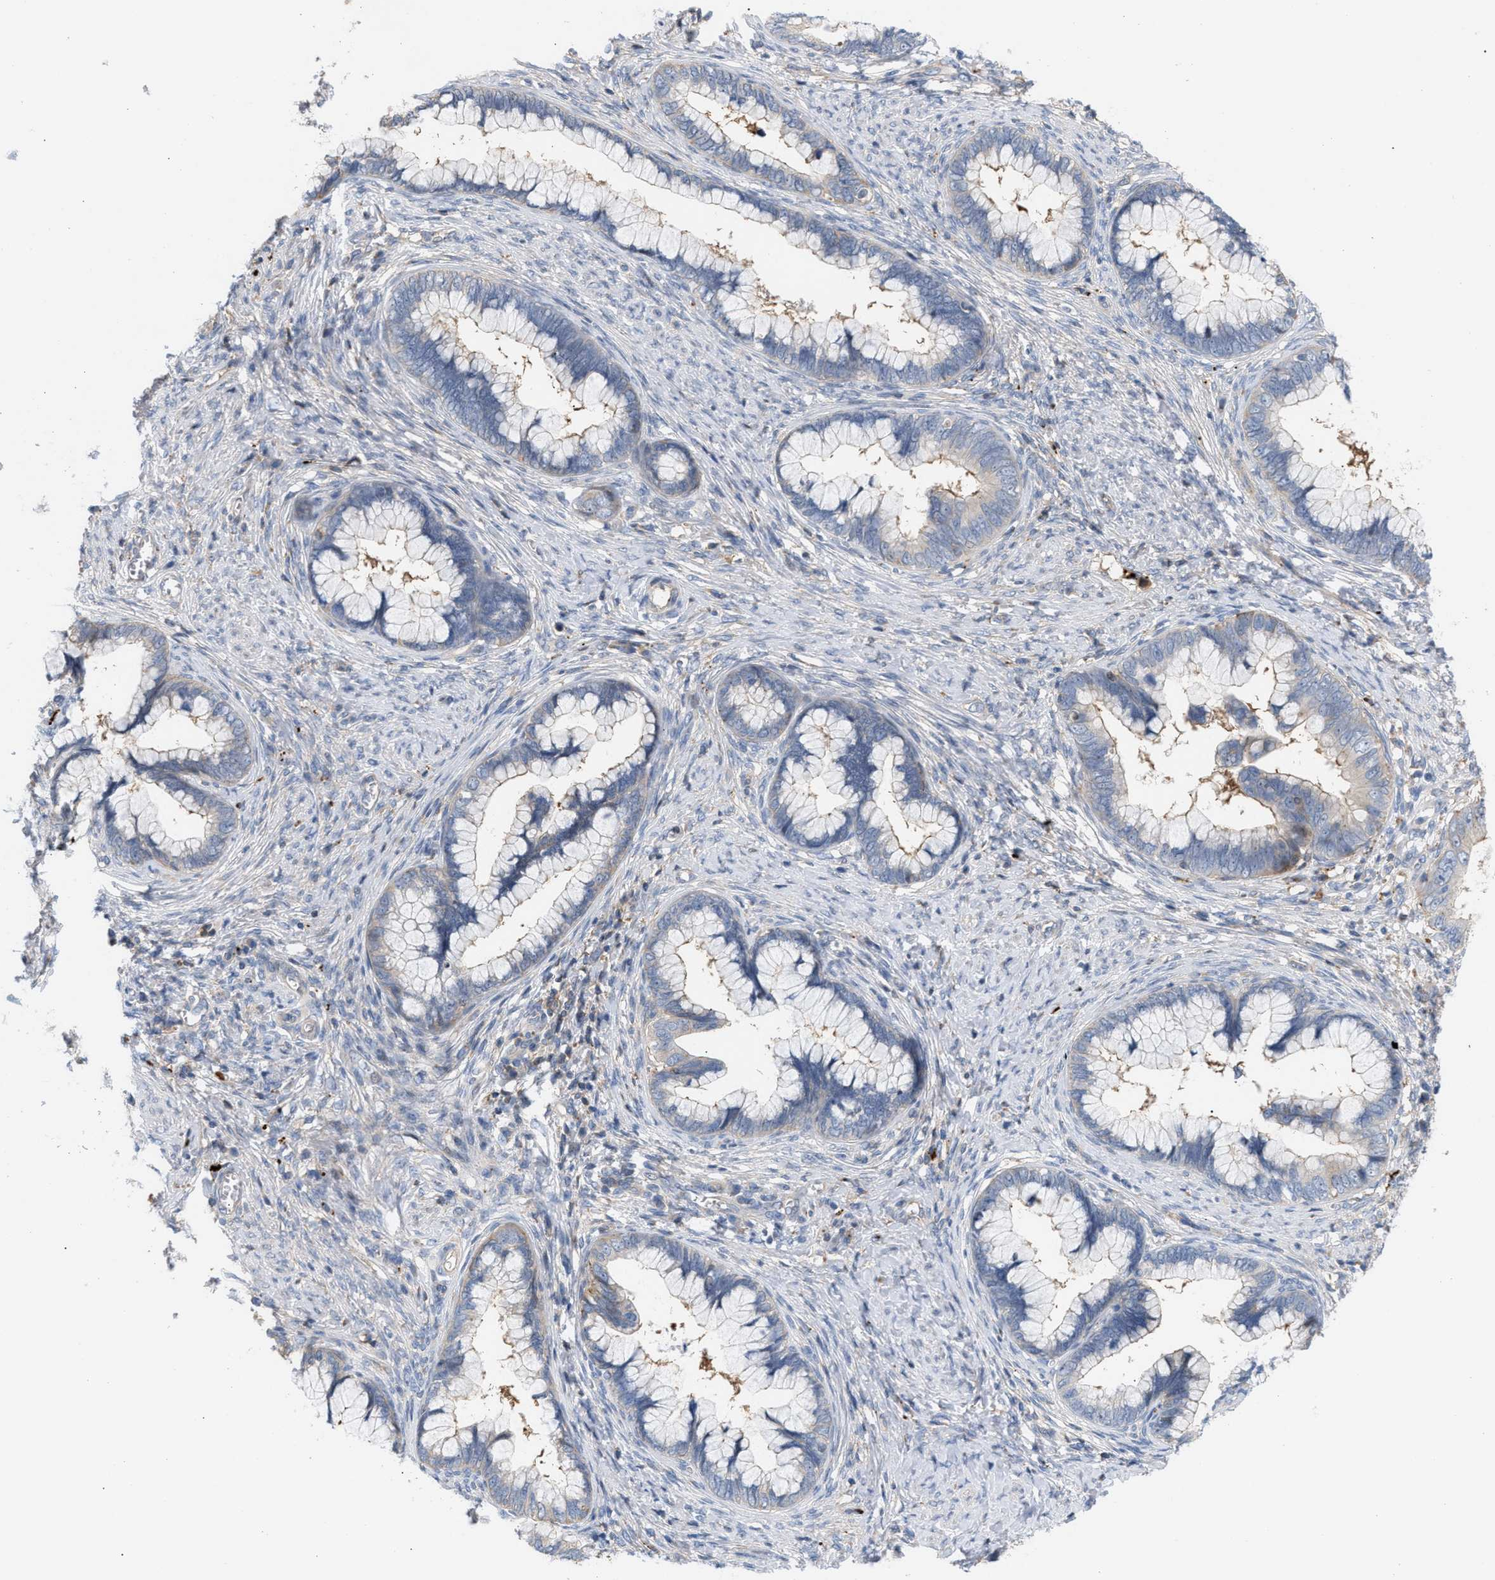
{"staining": {"intensity": "weak", "quantity": "<25%", "location": "cytoplasmic/membranous"}, "tissue": "cervical cancer", "cell_type": "Tumor cells", "image_type": "cancer", "snomed": [{"axis": "morphology", "description": "Adenocarcinoma, NOS"}, {"axis": "topography", "description": "Cervix"}], "caption": "An image of cervical adenocarcinoma stained for a protein shows no brown staining in tumor cells. (Stains: DAB IHC with hematoxylin counter stain, Microscopy: brightfield microscopy at high magnification).", "gene": "MBTD1", "patient": {"sex": "female", "age": 44}}